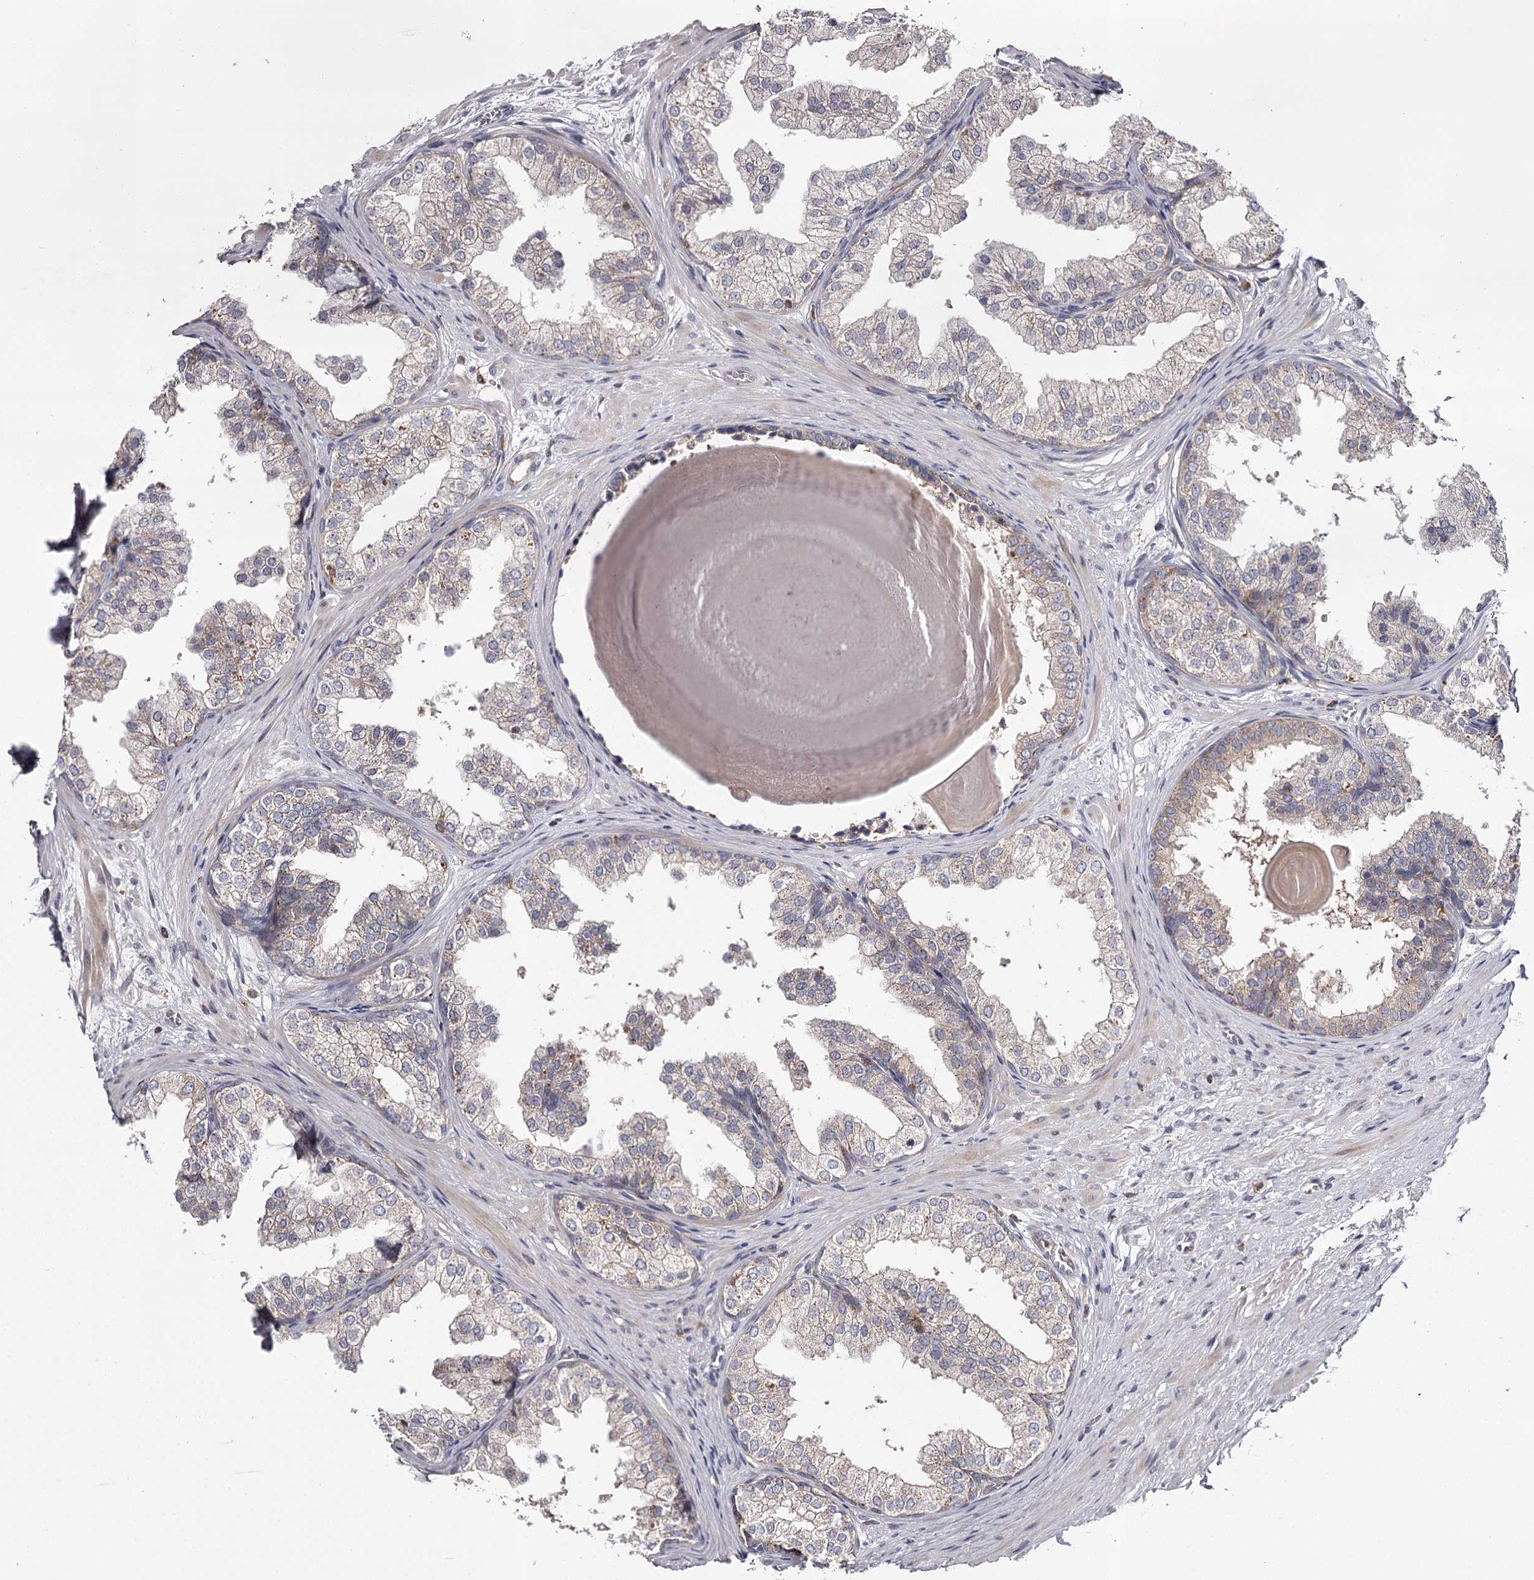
{"staining": {"intensity": "weak", "quantity": "25%-75%", "location": "cytoplasmic/membranous"}, "tissue": "prostate", "cell_type": "Glandular cells", "image_type": "normal", "snomed": [{"axis": "morphology", "description": "Normal tissue, NOS"}, {"axis": "topography", "description": "Prostate"}], "caption": "IHC histopathology image of benign prostate: human prostate stained using immunohistochemistry exhibits low levels of weak protein expression localized specifically in the cytoplasmic/membranous of glandular cells, appearing as a cytoplasmic/membranous brown color.", "gene": "RASSF6", "patient": {"sex": "male", "age": 48}}